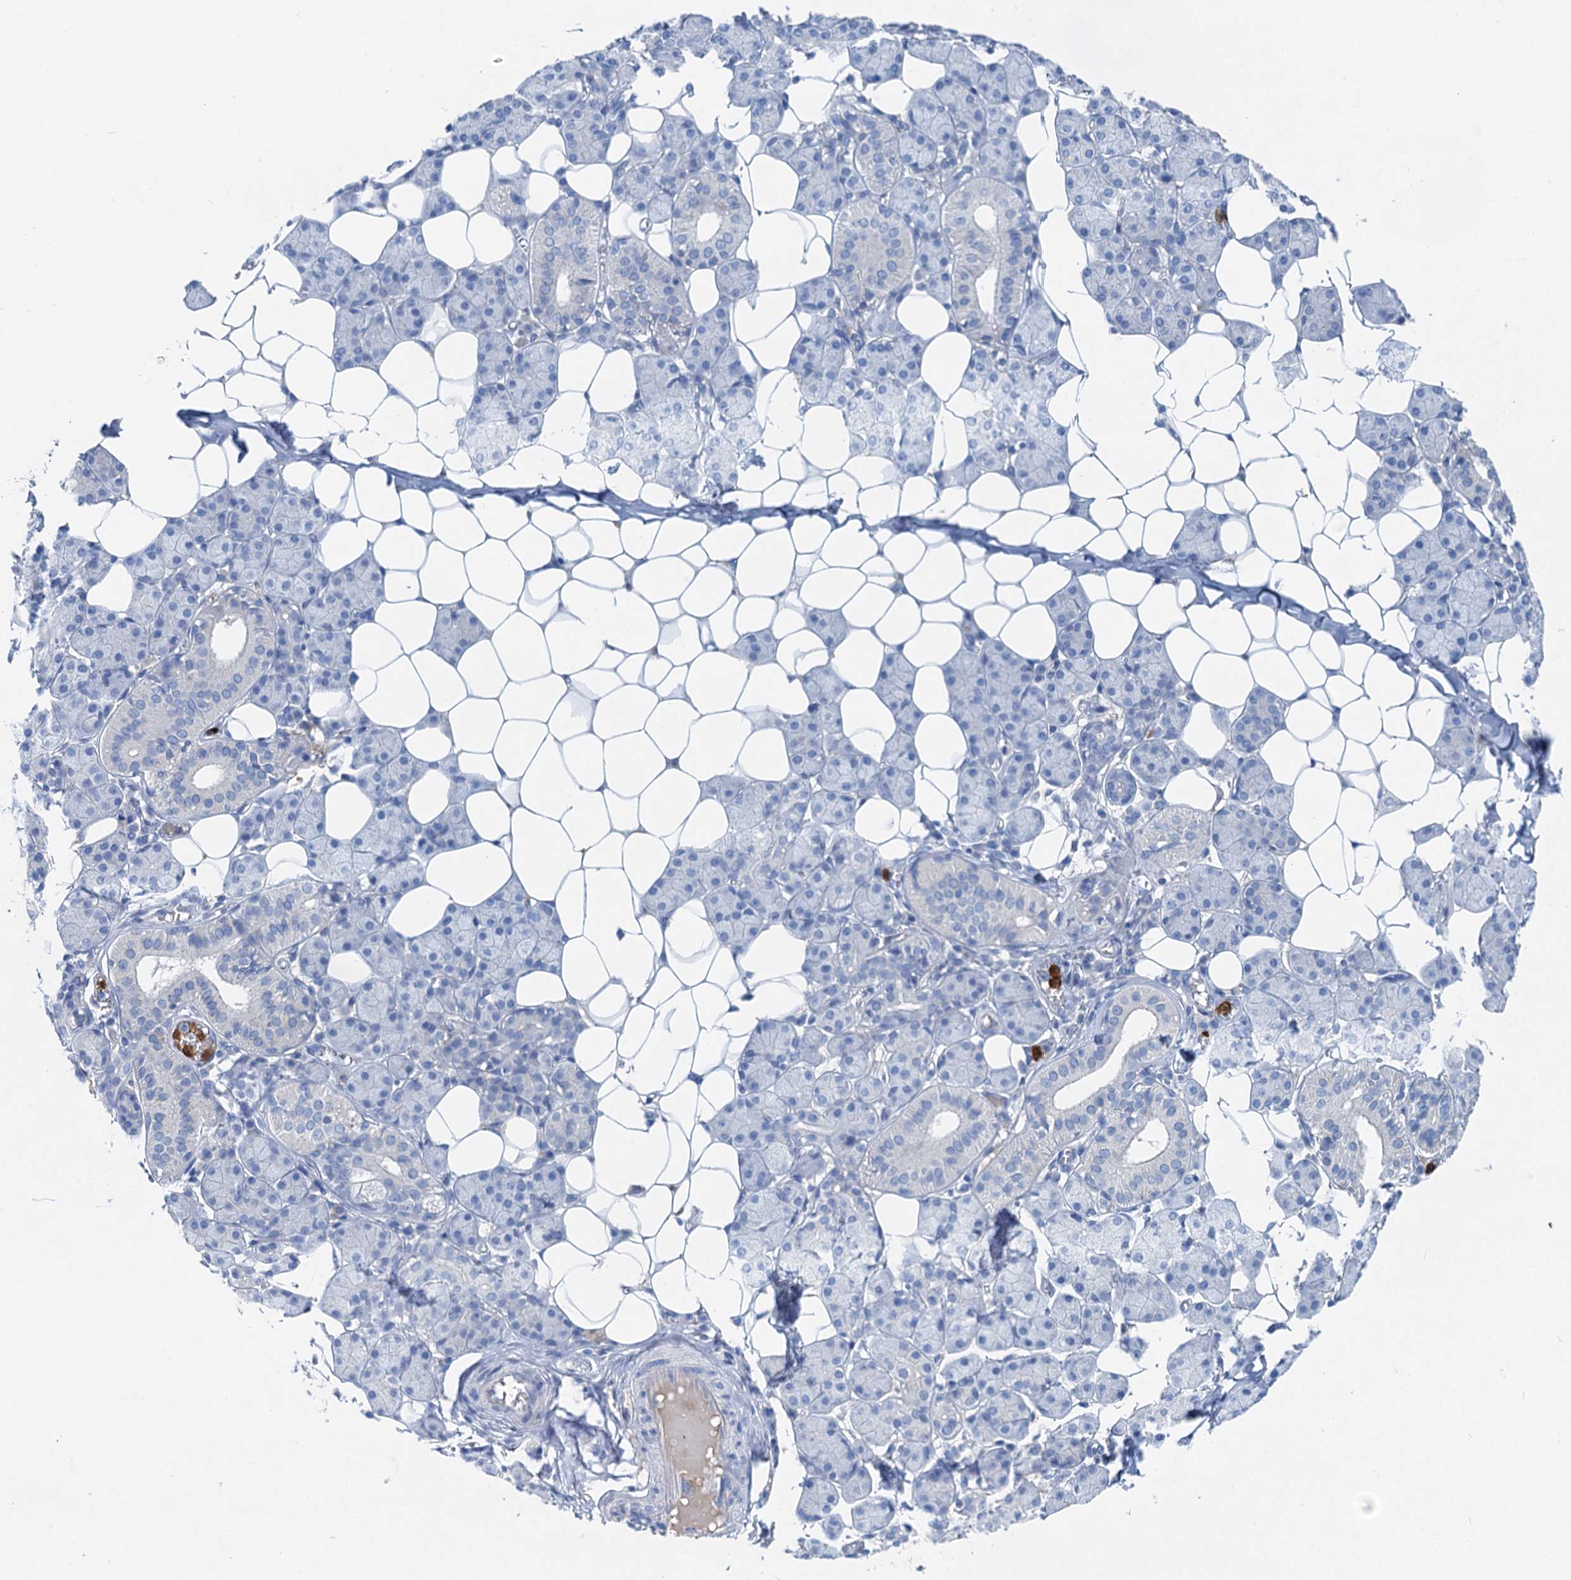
{"staining": {"intensity": "negative", "quantity": "none", "location": "none"}, "tissue": "salivary gland", "cell_type": "Glandular cells", "image_type": "normal", "snomed": [{"axis": "morphology", "description": "Normal tissue, NOS"}, {"axis": "topography", "description": "Salivary gland"}], "caption": "High magnification brightfield microscopy of normal salivary gland stained with DAB (3,3'-diaminobenzidine) (brown) and counterstained with hematoxylin (blue): glandular cells show no significant positivity.", "gene": "OTOA", "patient": {"sex": "female", "age": 33}}